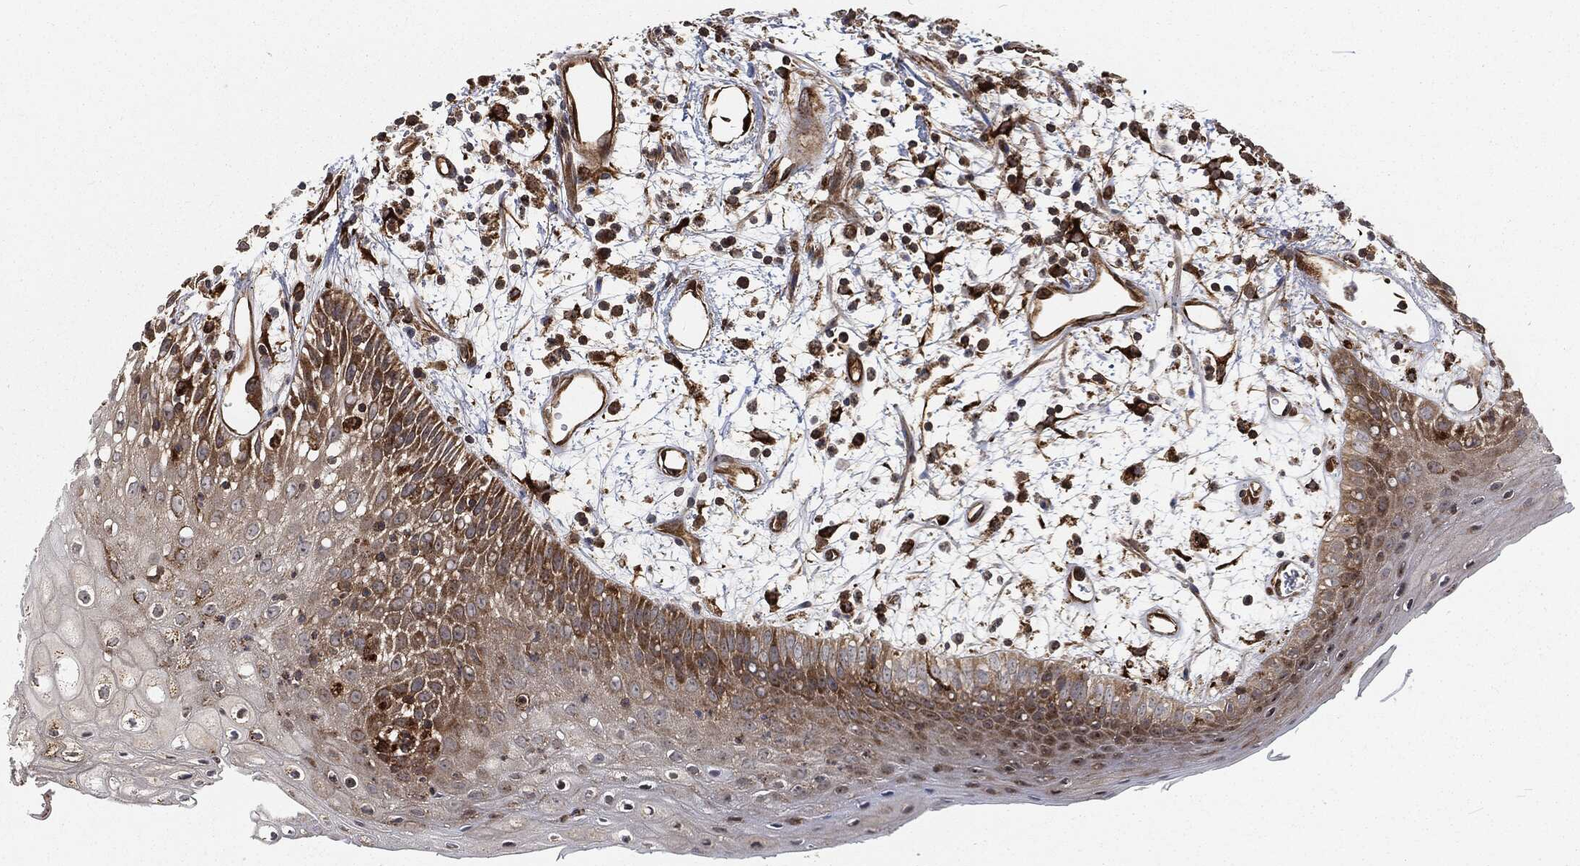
{"staining": {"intensity": "moderate", "quantity": "<25%", "location": "cytoplasmic/membranous"}, "tissue": "oral mucosa", "cell_type": "Squamous epithelial cells", "image_type": "normal", "snomed": [{"axis": "morphology", "description": "Normal tissue, NOS"}, {"axis": "morphology", "description": "Squamous cell carcinoma, NOS"}, {"axis": "topography", "description": "Skeletal muscle"}, {"axis": "topography", "description": "Oral tissue"}, {"axis": "topography", "description": "Head-Neck"}], "caption": "Human oral mucosa stained with a brown dye shows moderate cytoplasmic/membranous positive staining in about <25% of squamous epithelial cells.", "gene": "RFTN1", "patient": {"sex": "female", "age": 84}}